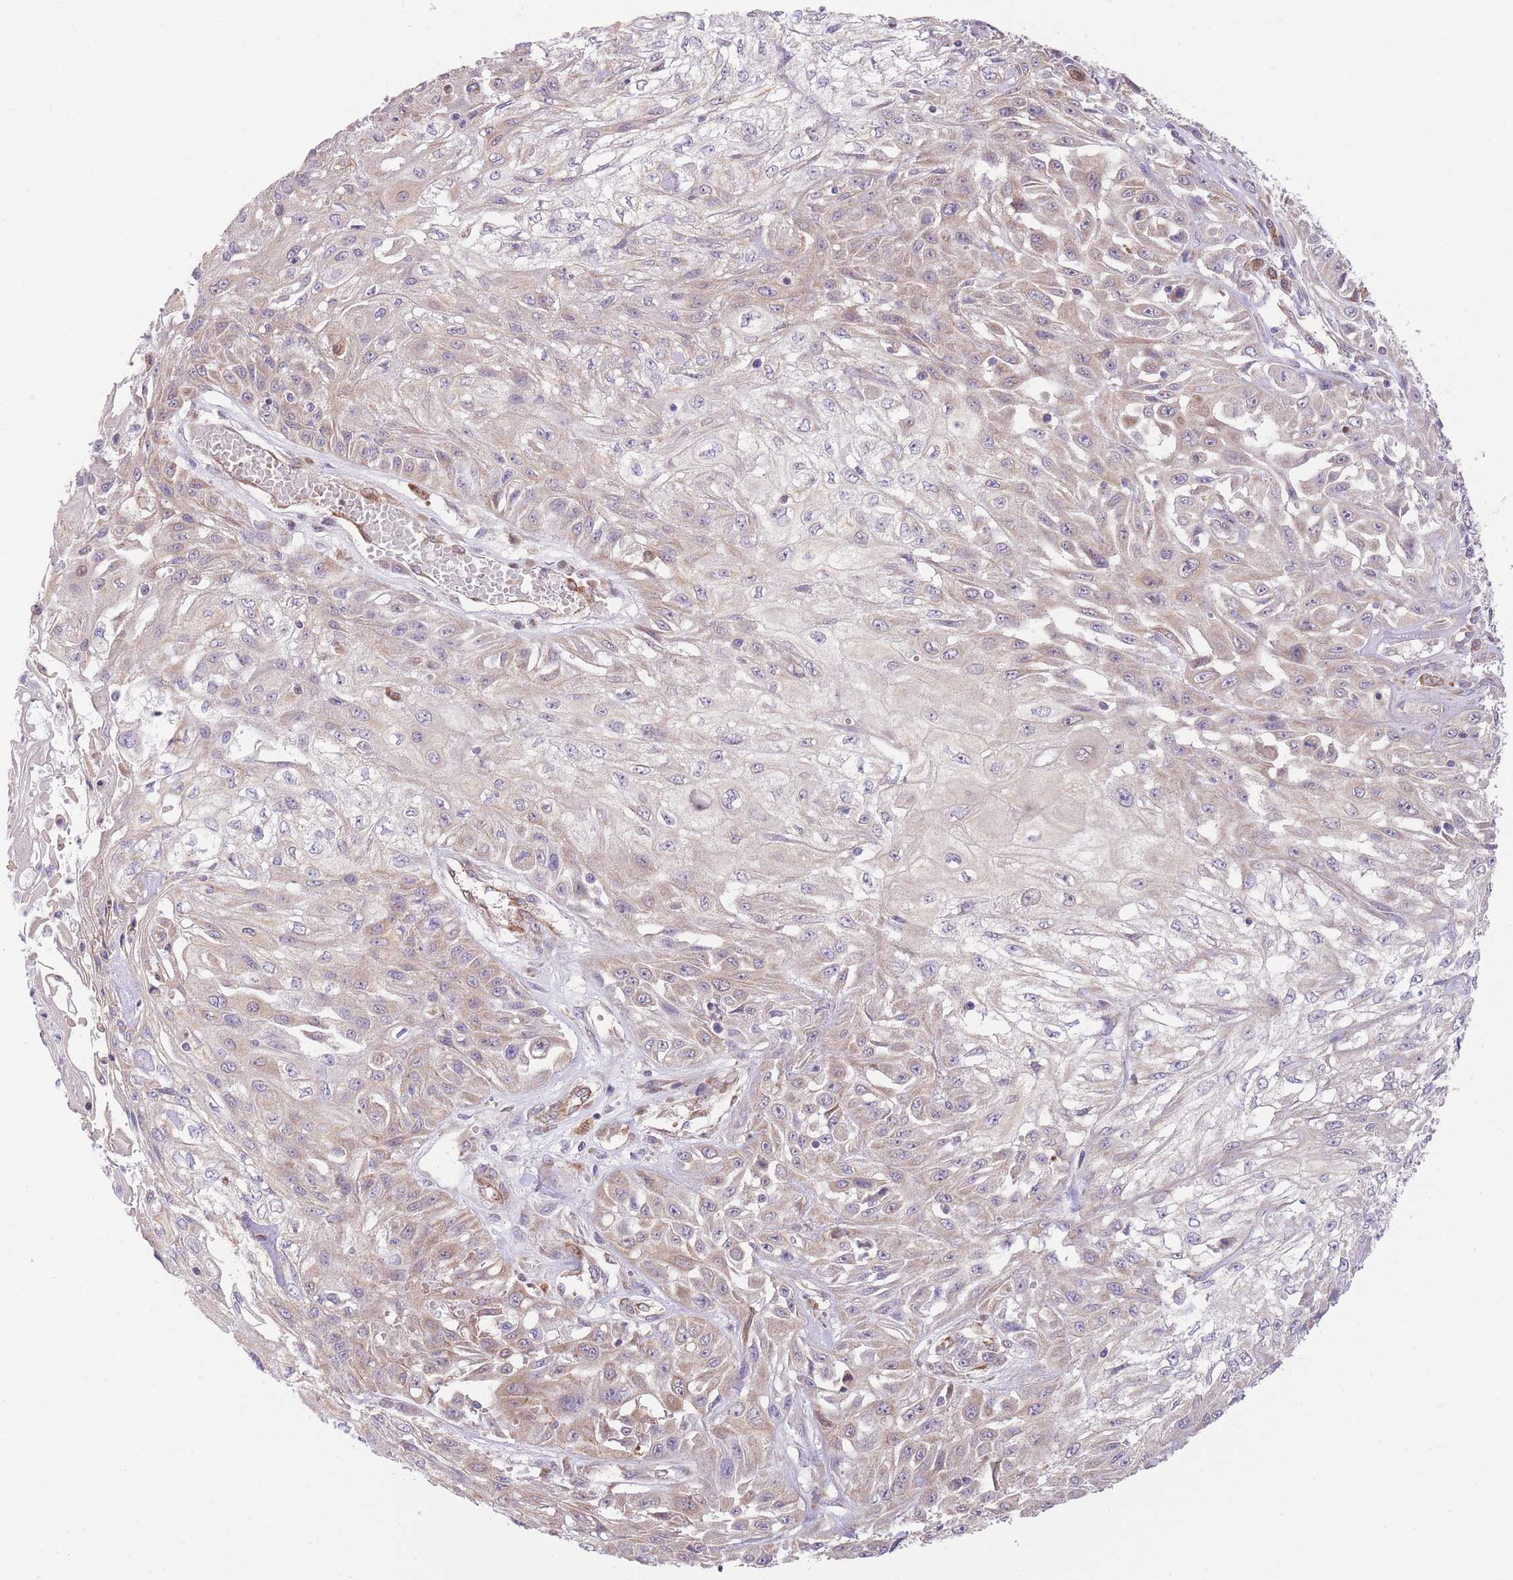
{"staining": {"intensity": "weak", "quantity": "25%-75%", "location": "cytoplasmic/membranous"}, "tissue": "skin cancer", "cell_type": "Tumor cells", "image_type": "cancer", "snomed": [{"axis": "morphology", "description": "Squamous cell carcinoma, NOS"}, {"axis": "morphology", "description": "Squamous cell carcinoma, metastatic, NOS"}, {"axis": "topography", "description": "Skin"}, {"axis": "topography", "description": "Lymph node"}], "caption": "IHC (DAB (3,3'-diaminobenzidine)) staining of human squamous cell carcinoma (skin) reveals weak cytoplasmic/membranous protein staining in approximately 25%-75% of tumor cells.", "gene": "BOLA2B", "patient": {"sex": "male", "age": 75}}